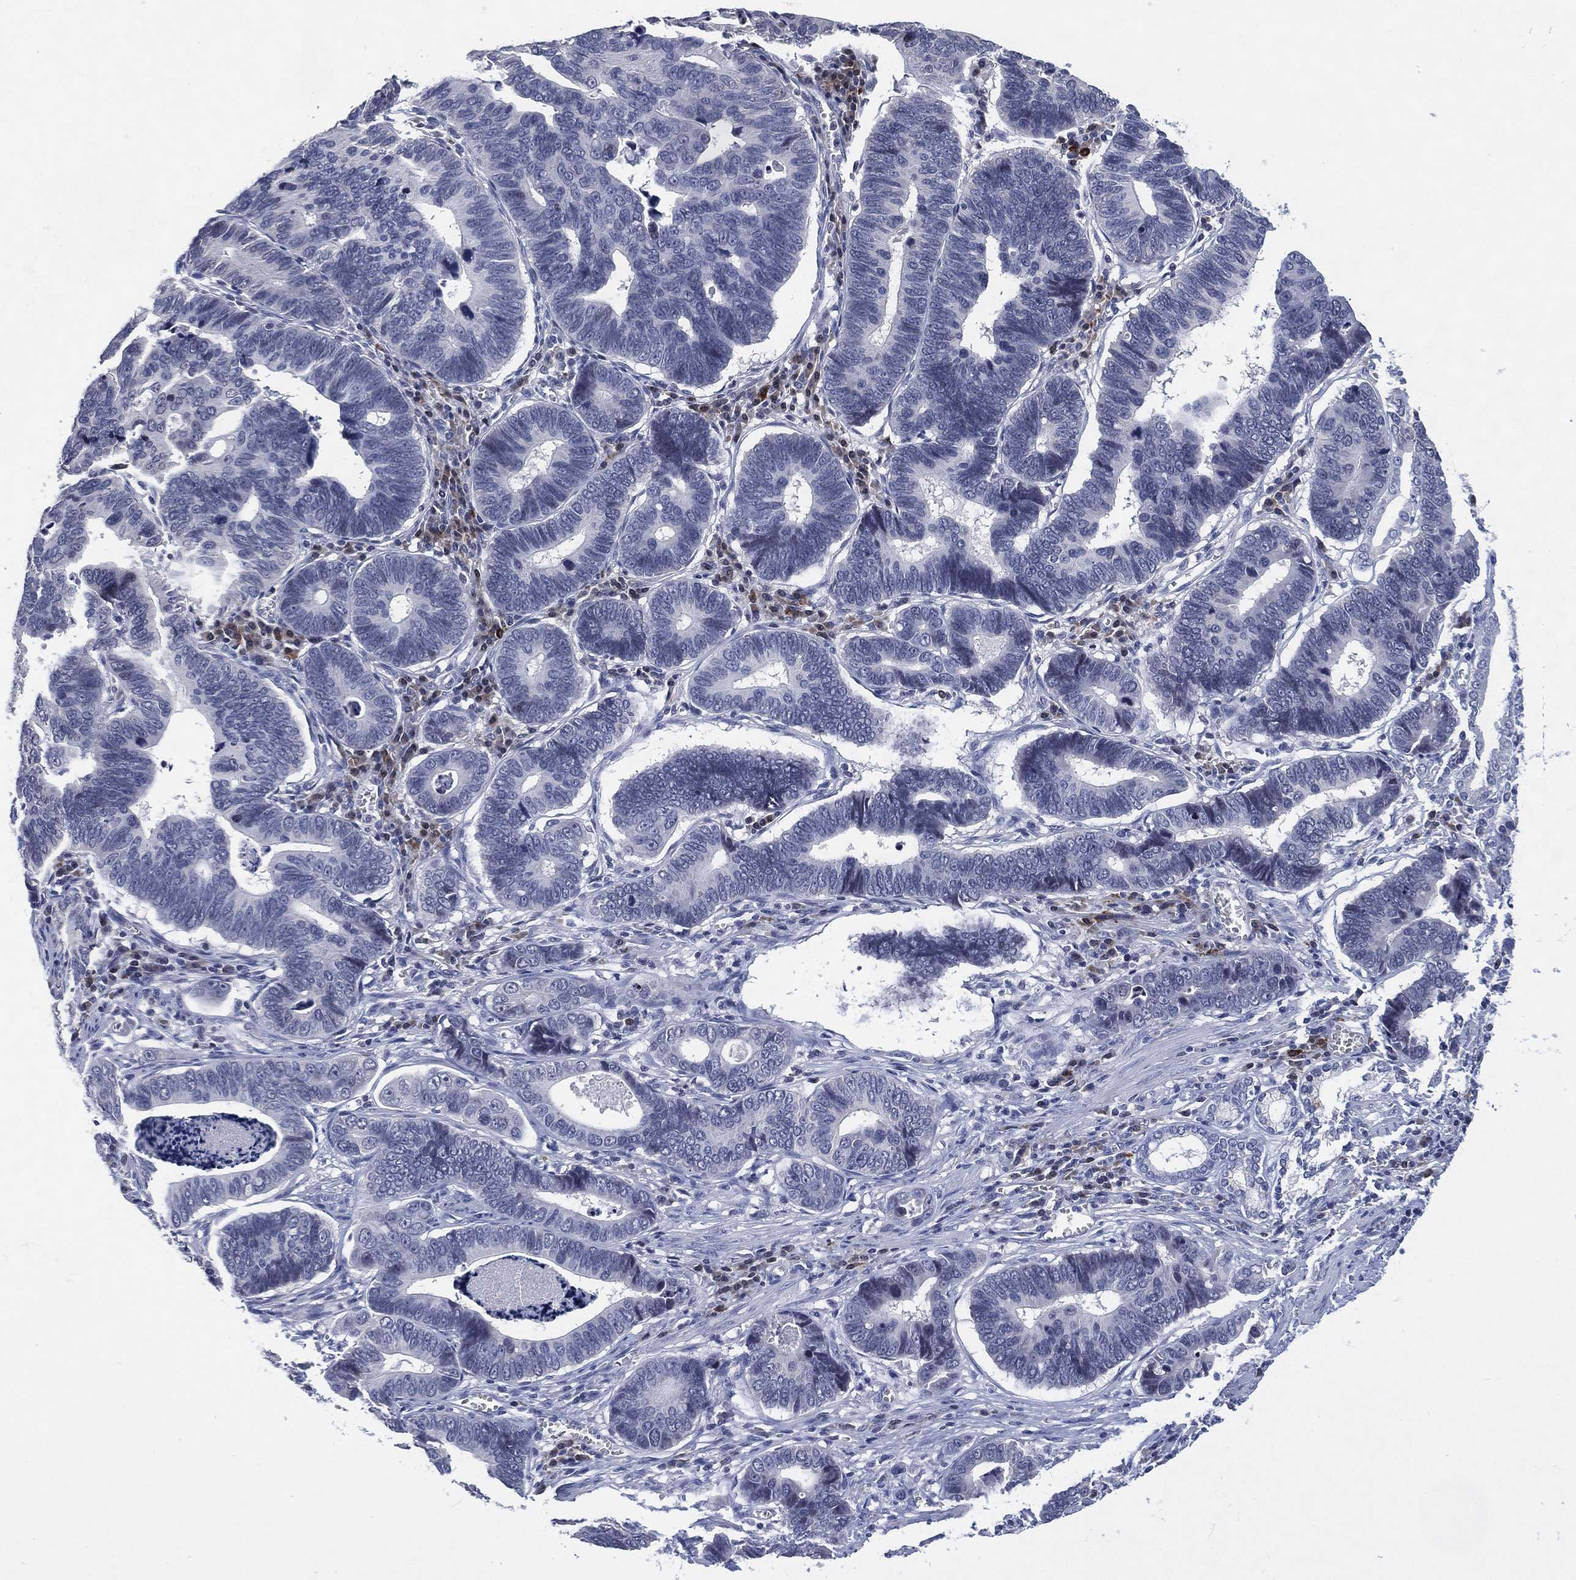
{"staining": {"intensity": "negative", "quantity": "none", "location": "none"}, "tissue": "stomach cancer", "cell_type": "Tumor cells", "image_type": "cancer", "snomed": [{"axis": "morphology", "description": "Adenocarcinoma, NOS"}, {"axis": "topography", "description": "Stomach"}], "caption": "This is an immunohistochemistry histopathology image of human stomach cancer (adenocarcinoma). There is no expression in tumor cells.", "gene": "USP26", "patient": {"sex": "male", "age": 84}}